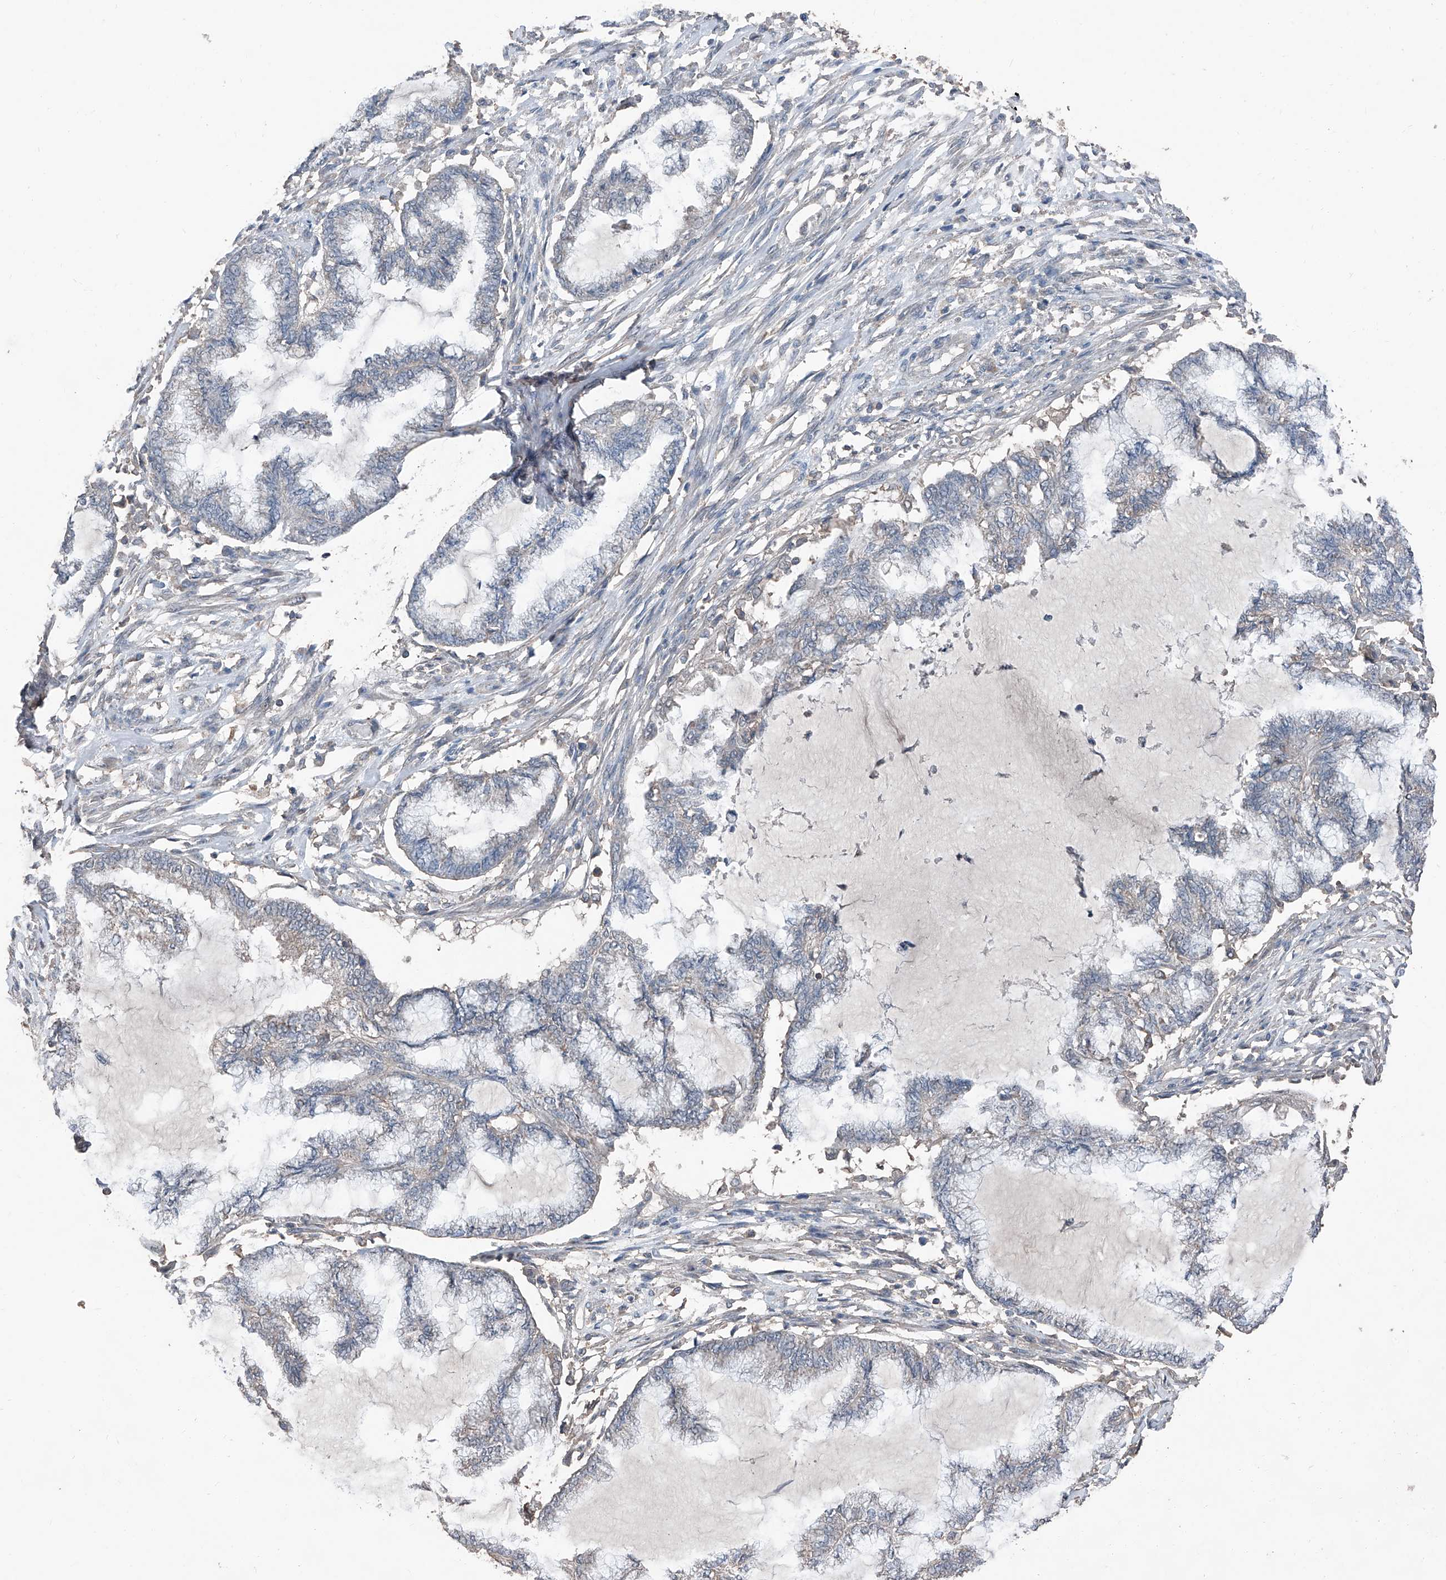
{"staining": {"intensity": "negative", "quantity": "none", "location": "none"}, "tissue": "endometrial cancer", "cell_type": "Tumor cells", "image_type": "cancer", "snomed": [{"axis": "morphology", "description": "Adenocarcinoma, NOS"}, {"axis": "topography", "description": "Endometrium"}], "caption": "Human adenocarcinoma (endometrial) stained for a protein using immunohistochemistry (IHC) displays no expression in tumor cells.", "gene": "MAMLD1", "patient": {"sex": "female", "age": 86}}